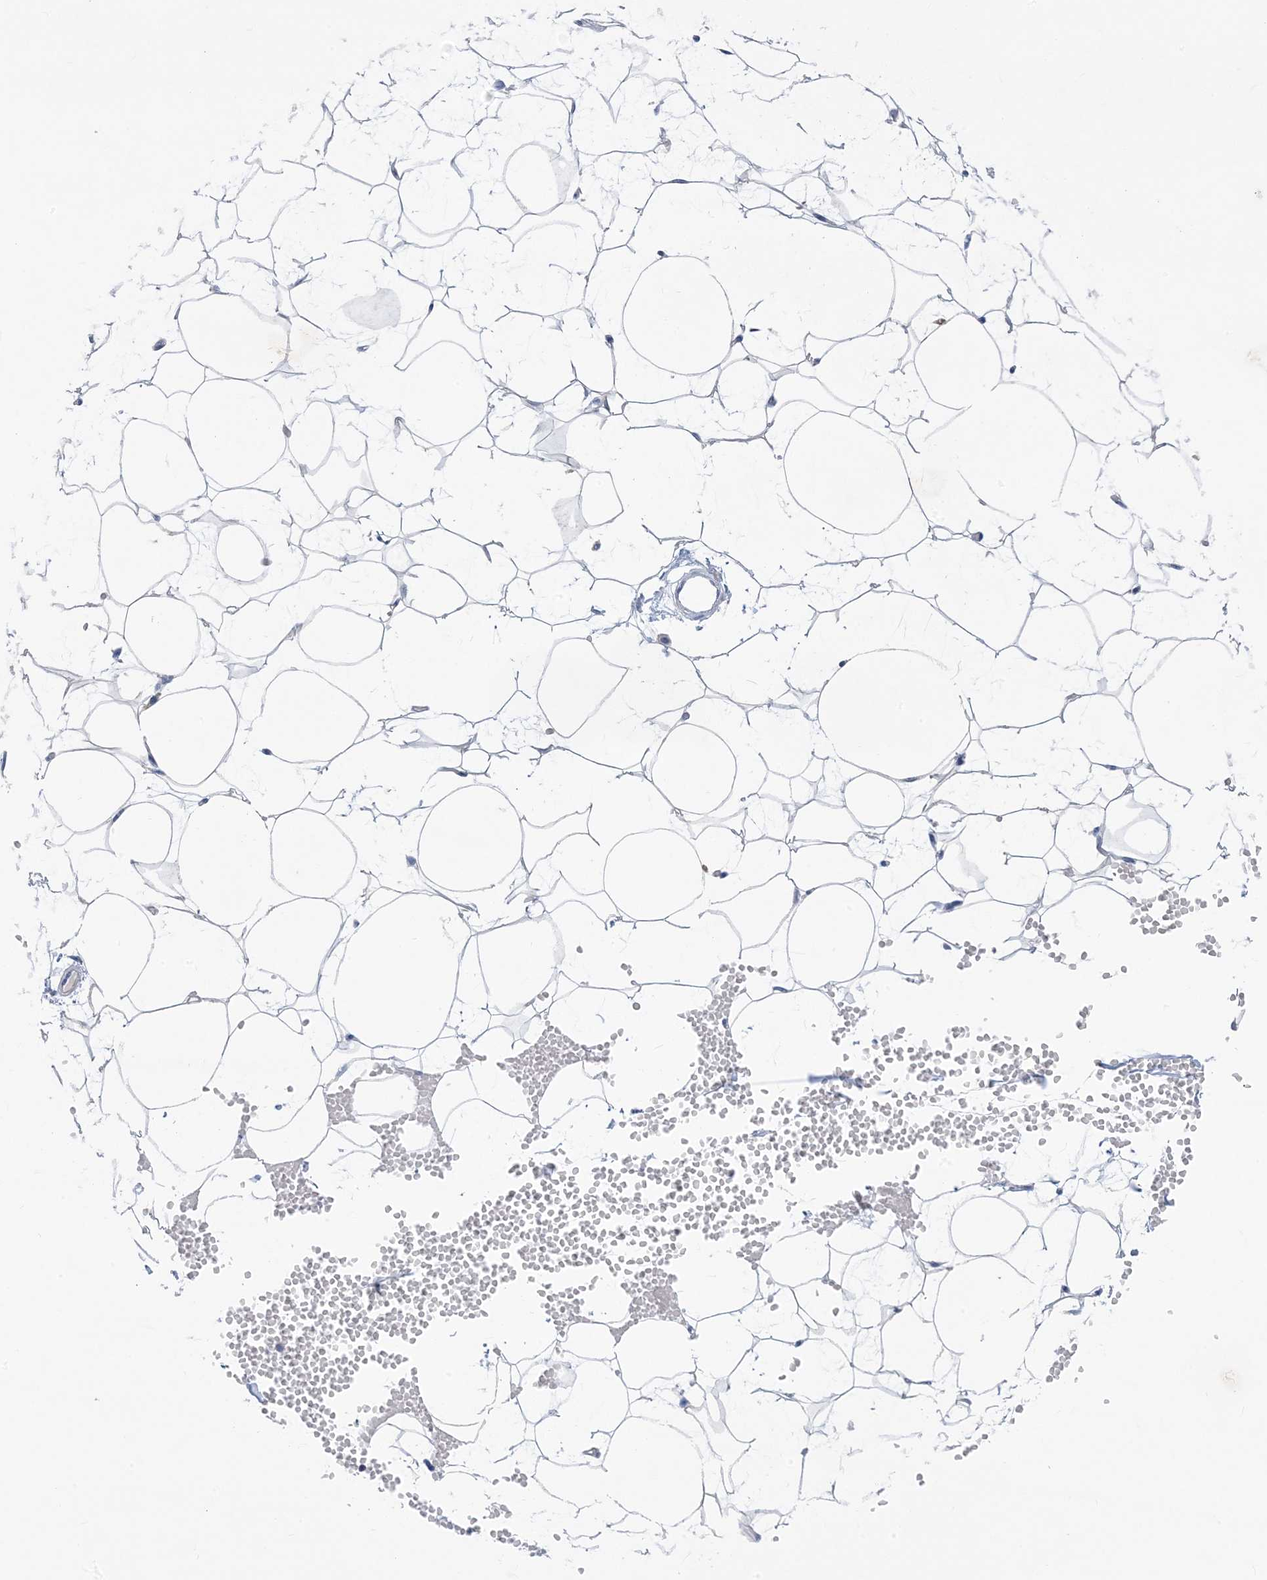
{"staining": {"intensity": "negative", "quantity": "none", "location": "none"}, "tissue": "adipose tissue", "cell_type": "Adipocytes", "image_type": "normal", "snomed": [{"axis": "morphology", "description": "Normal tissue, NOS"}, {"axis": "topography", "description": "Breast"}], "caption": "The micrograph displays no significant expression in adipocytes of adipose tissue. Nuclei are stained in blue.", "gene": "SH3YL1", "patient": {"sex": "female", "age": 23}}